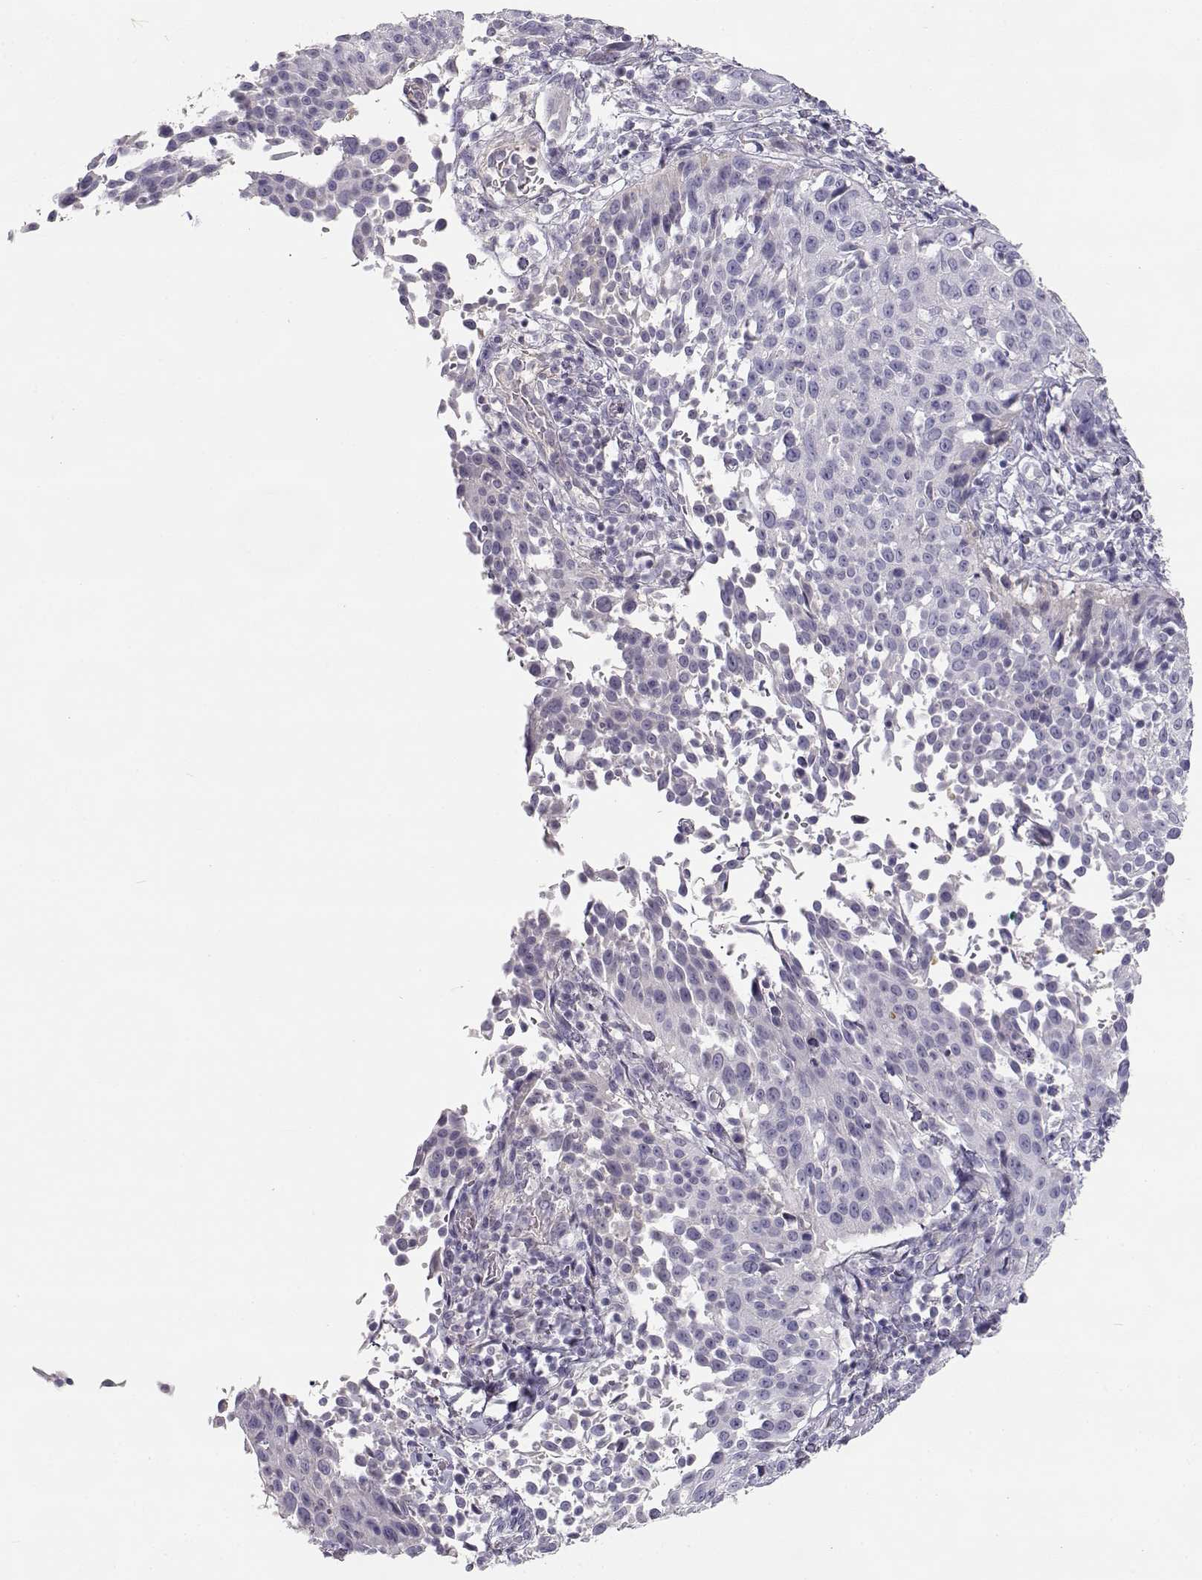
{"staining": {"intensity": "negative", "quantity": "none", "location": "none"}, "tissue": "cervical cancer", "cell_type": "Tumor cells", "image_type": "cancer", "snomed": [{"axis": "morphology", "description": "Squamous cell carcinoma, NOS"}, {"axis": "topography", "description": "Cervix"}], "caption": "Immunohistochemistry (IHC) image of neoplastic tissue: squamous cell carcinoma (cervical) stained with DAB exhibits no significant protein staining in tumor cells.", "gene": "SLCO6A1", "patient": {"sex": "female", "age": 26}}